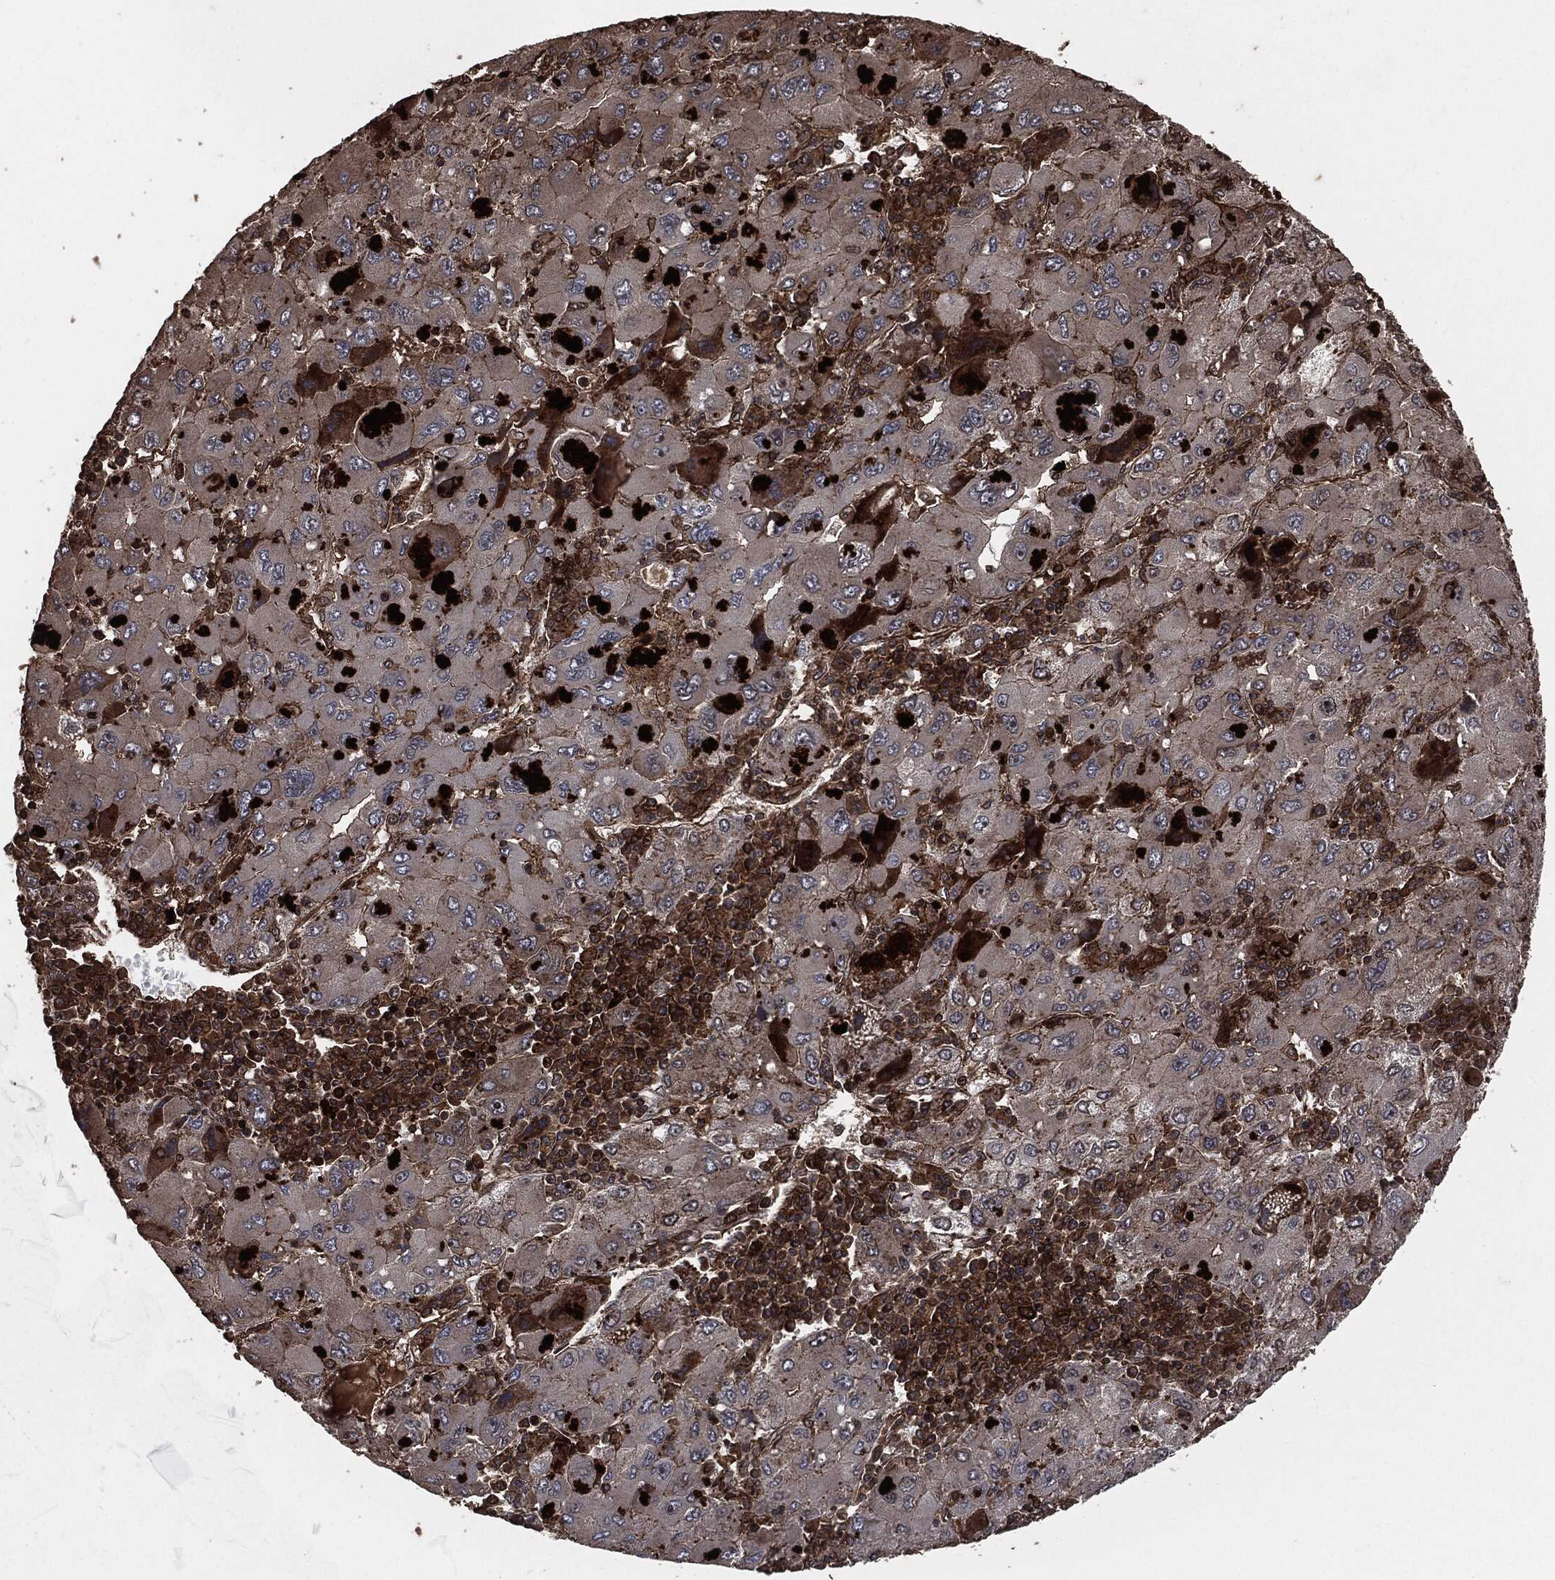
{"staining": {"intensity": "negative", "quantity": "none", "location": "none"}, "tissue": "liver cancer", "cell_type": "Tumor cells", "image_type": "cancer", "snomed": [{"axis": "morphology", "description": "Carcinoma, Hepatocellular, NOS"}, {"axis": "topography", "description": "Liver"}], "caption": "A histopathology image of liver cancer (hepatocellular carcinoma) stained for a protein demonstrates no brown staining in tumor cells.", "gene": "IFIT1", "patient": {"sex": "male", "age": 75}}